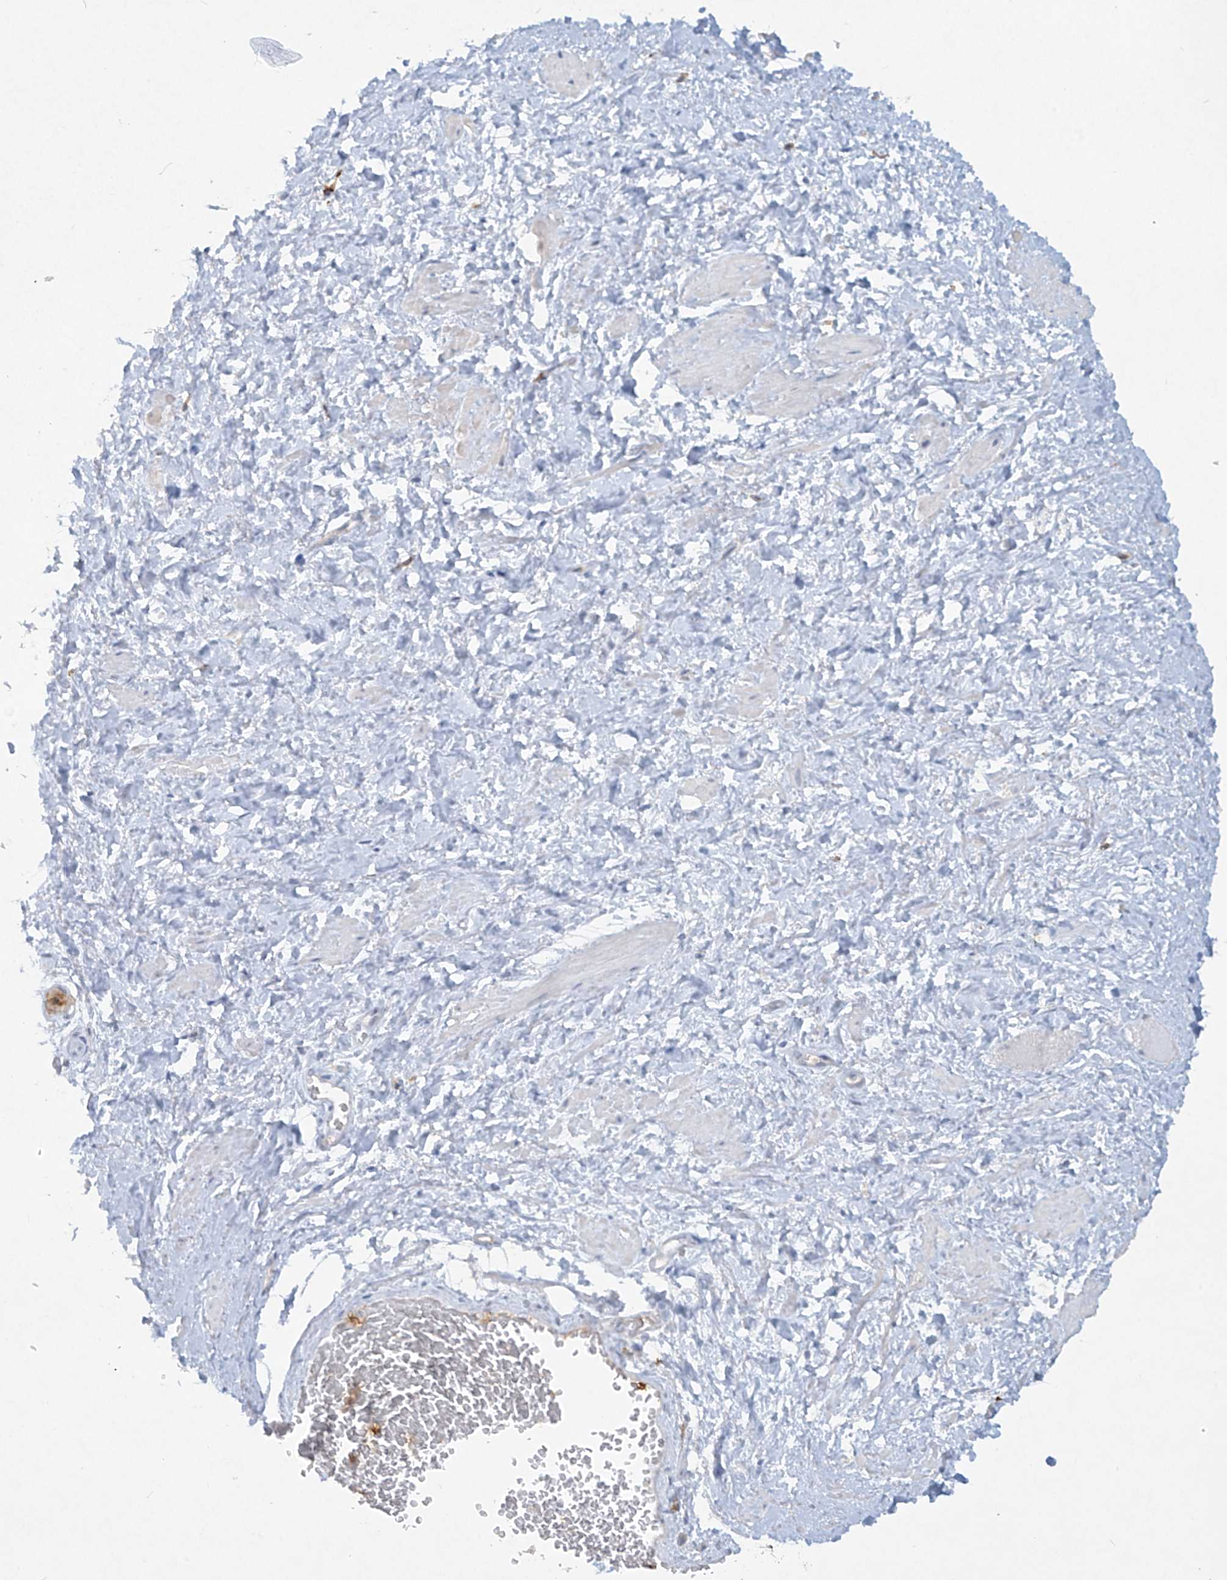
{"staining": {"intensity": "negative", "quantity": "none", "location": "none"}, "tissue": "adipose tissue", "cell_type": "Adipocytes", "image_type": "normal", "snomed": [{"axis": "morphology", "description": "Normal tissue, NOS"}, {"axis": "morphology", "description": "Adenocarcinoma, Low grade"}, {"axis": "topography", "description": "Prostate"}, {"axis": "topography", "description": "Peripheral nerve tissue"}], "caption": "Immunohistochemistry (IHC) photomicrograph of benign adipose tissue: human adipose tissue stained with DAB reveals no significant protein expression in adipocytes.", "gene": "FCGR3A", "patient": {"sex": "male", "age": 63}}